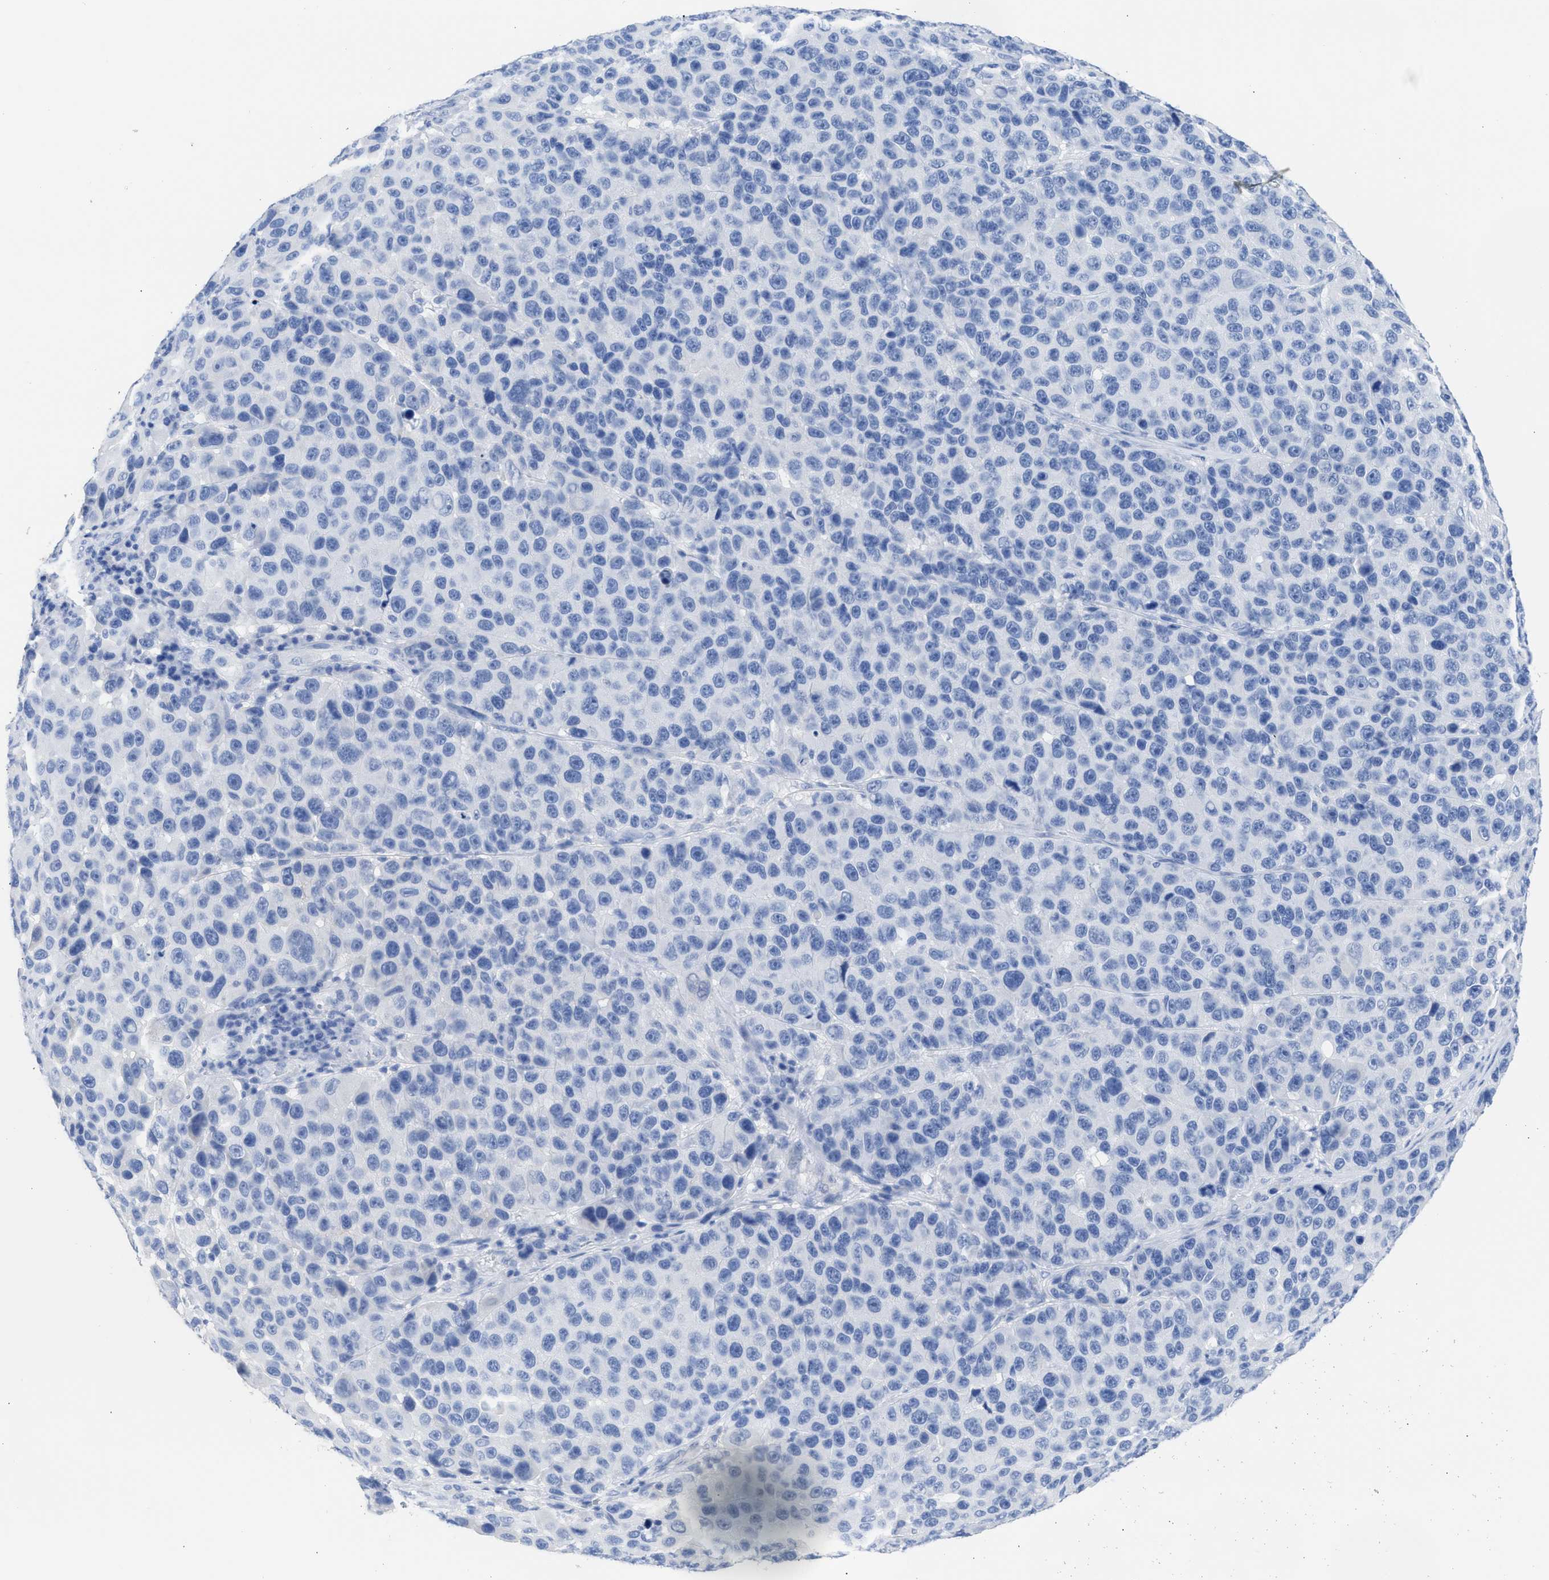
{"staining": {"intensity": "negative", "quantity": "none", "location": "none"}, "tissue": "melanoma", "cell_type": "Tumor cells", "image_type": "cancer", "snomed": [{"axis": "morphology", "description": "Malignant melanoma, NOS"}, {"axis": "topography", "description": "Skin"}], "caption": "Human malignant melanoma stained for a protein using immunohistochemistry (IHC) exhibits no positivity in tumor cells.", "gene": "NCAM1", "patient": {"sex": "male", "age": 53}}